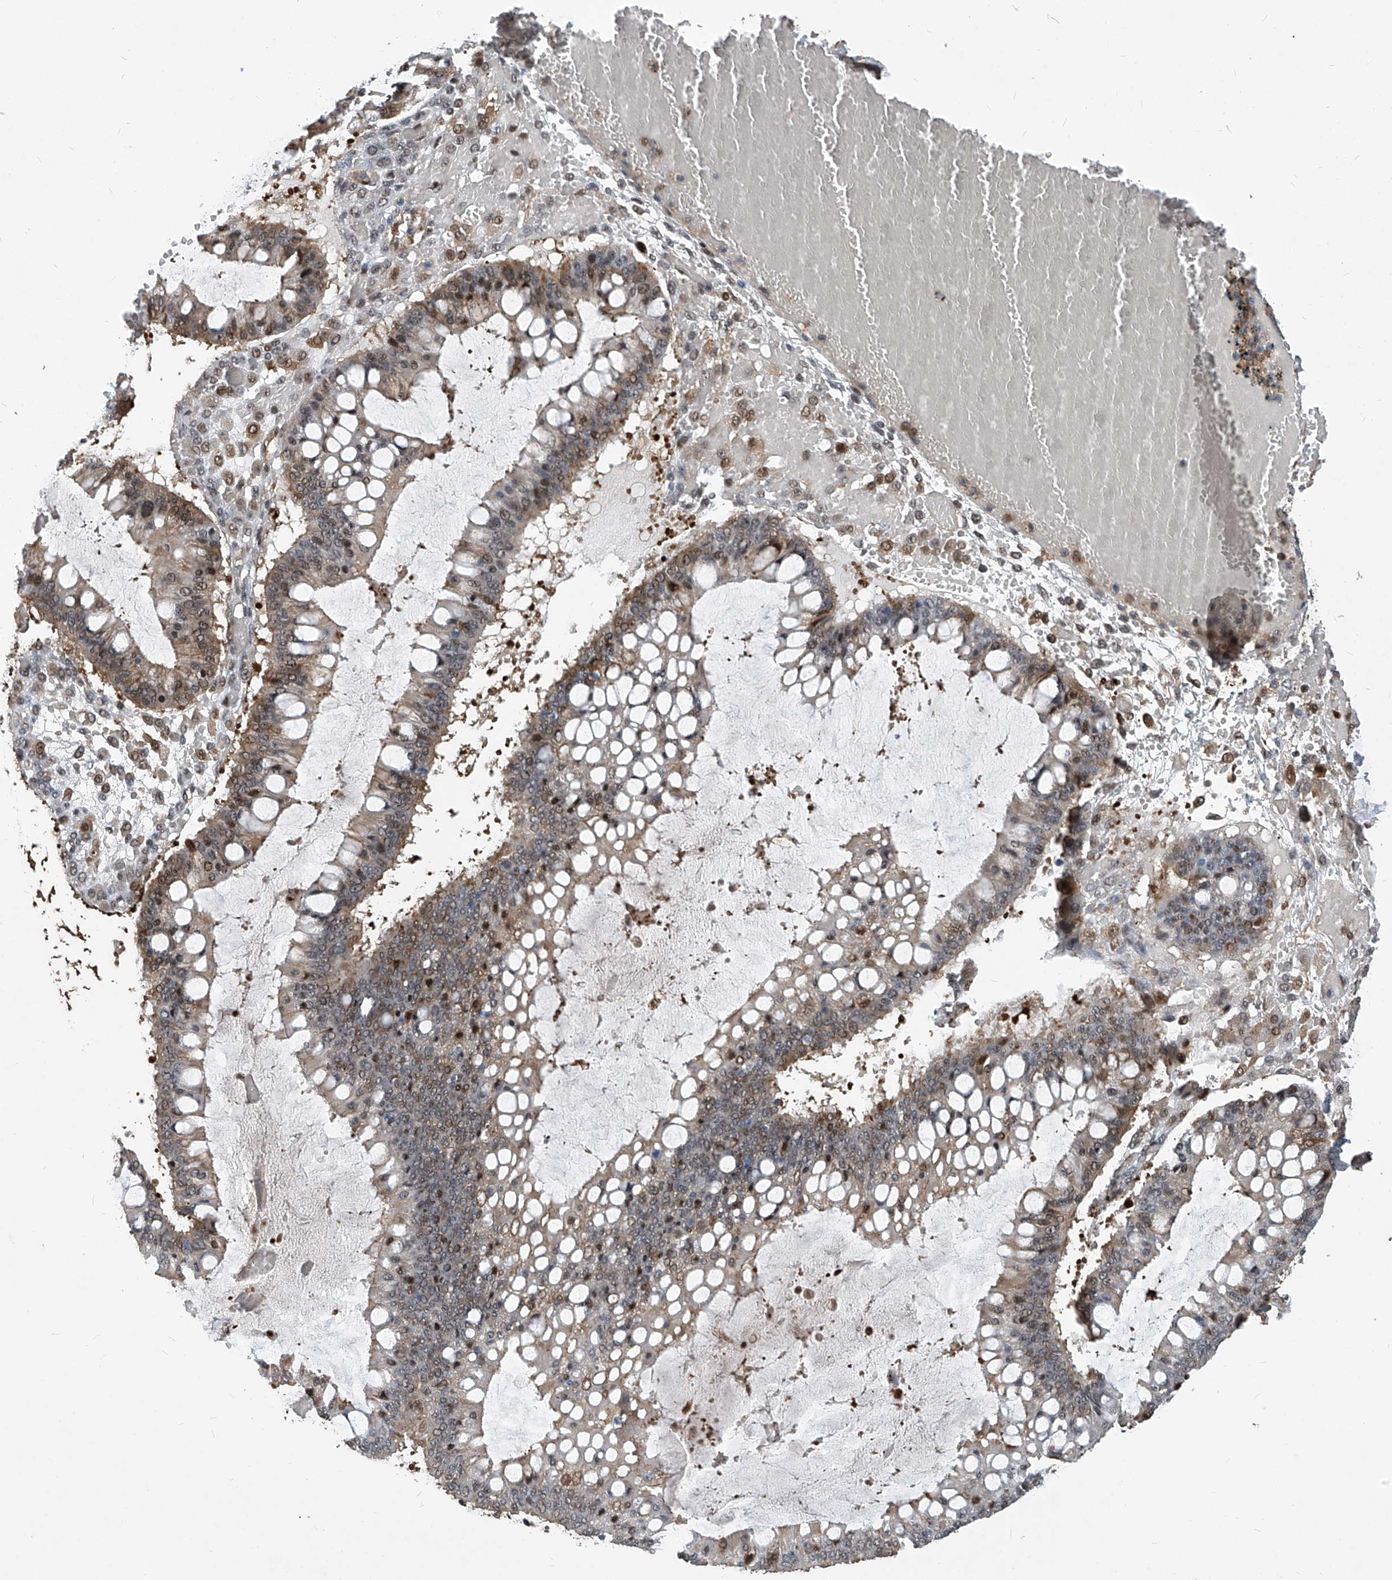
{"staining": {"intensity": "strong", "quantity": "<25%", "location": "cytoplasmic/membranous,nuclear"}, "tissue": "ovarian cancer", "cell_type": "Tumor cells", "image_type": "cancer", "snomed": [{"axis": "morphology", "description": "Cystadenocarcinoma, mucinous, NOS"}, {"axis": "topography", "description": "Ovary"}], "caption": "A photomicrograph showing strong cytoplasmic/membranous and nuclear staining in about <25% of tumor cells in ovarian mucinous cystadenocarcinoma, as visualized by brown immunohistochemical staining.", "gene": "PSMB1", "patient": {"sex": "female", "age": 73}}